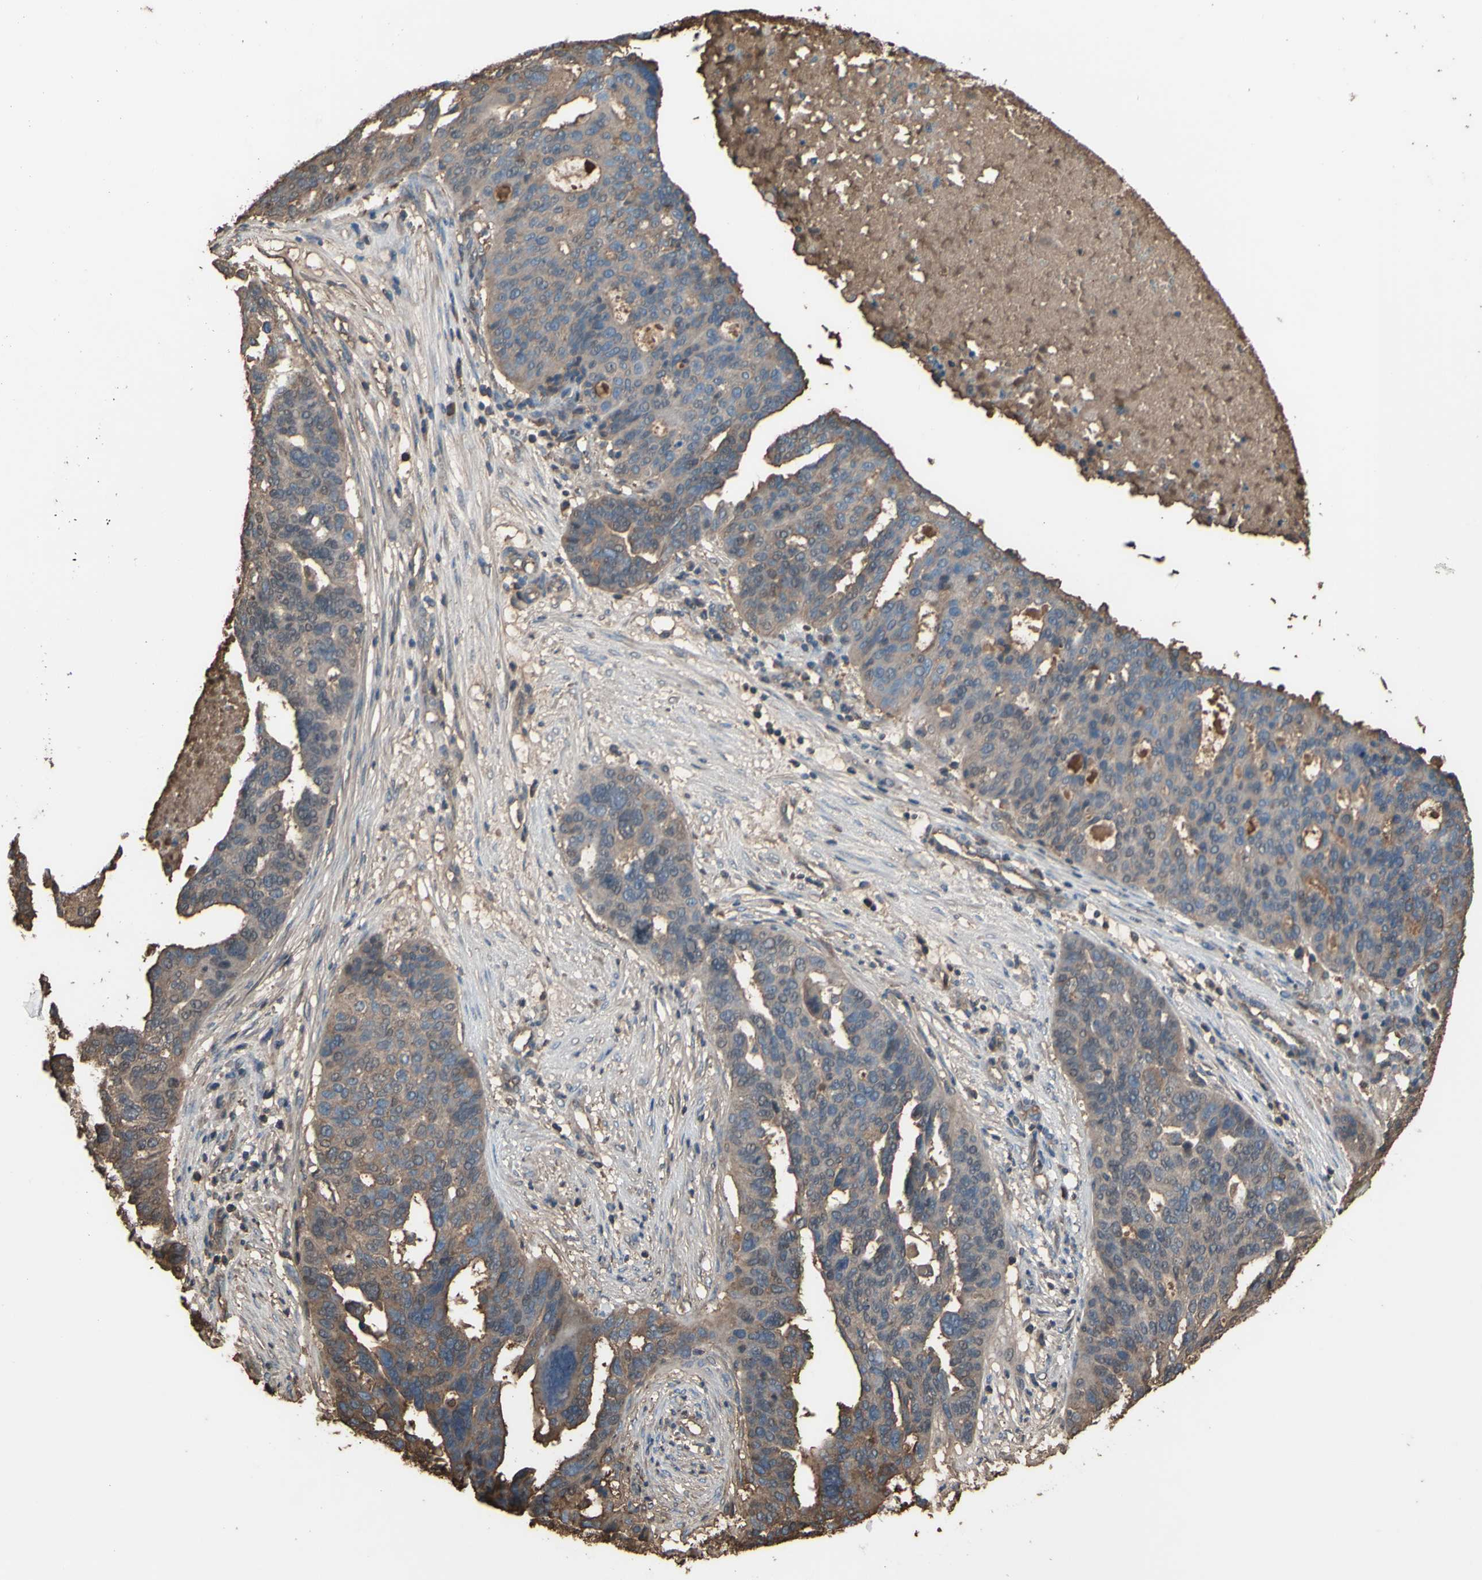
{"staining": {"intensity": "moderate", "quantity": "25%-75%", "location": "cytoplasmic/membranous"}, "tissue": "ovarian cancer", "cell_type": "Tumor cells", "image_type": "cancer", "snomed": [{"axis": "morphology", "description": "Cystadenocarcinoma, serous, NOS"}, {"axis": "topography", "description": "Ovary"}], "caption": "The micrograph displays staining of ovarian cancer (serous cystadenocarcinoma), revealing moderate cytoplasmic/membranous protein positivity (brown color) within tumor cells. (Stains: DAB in brown, nuclei in blue, Microscopy: brightfield microscopy at high magnification).", "gene": "PTGDS", "patient": {"sex": "female", "age": 59}}